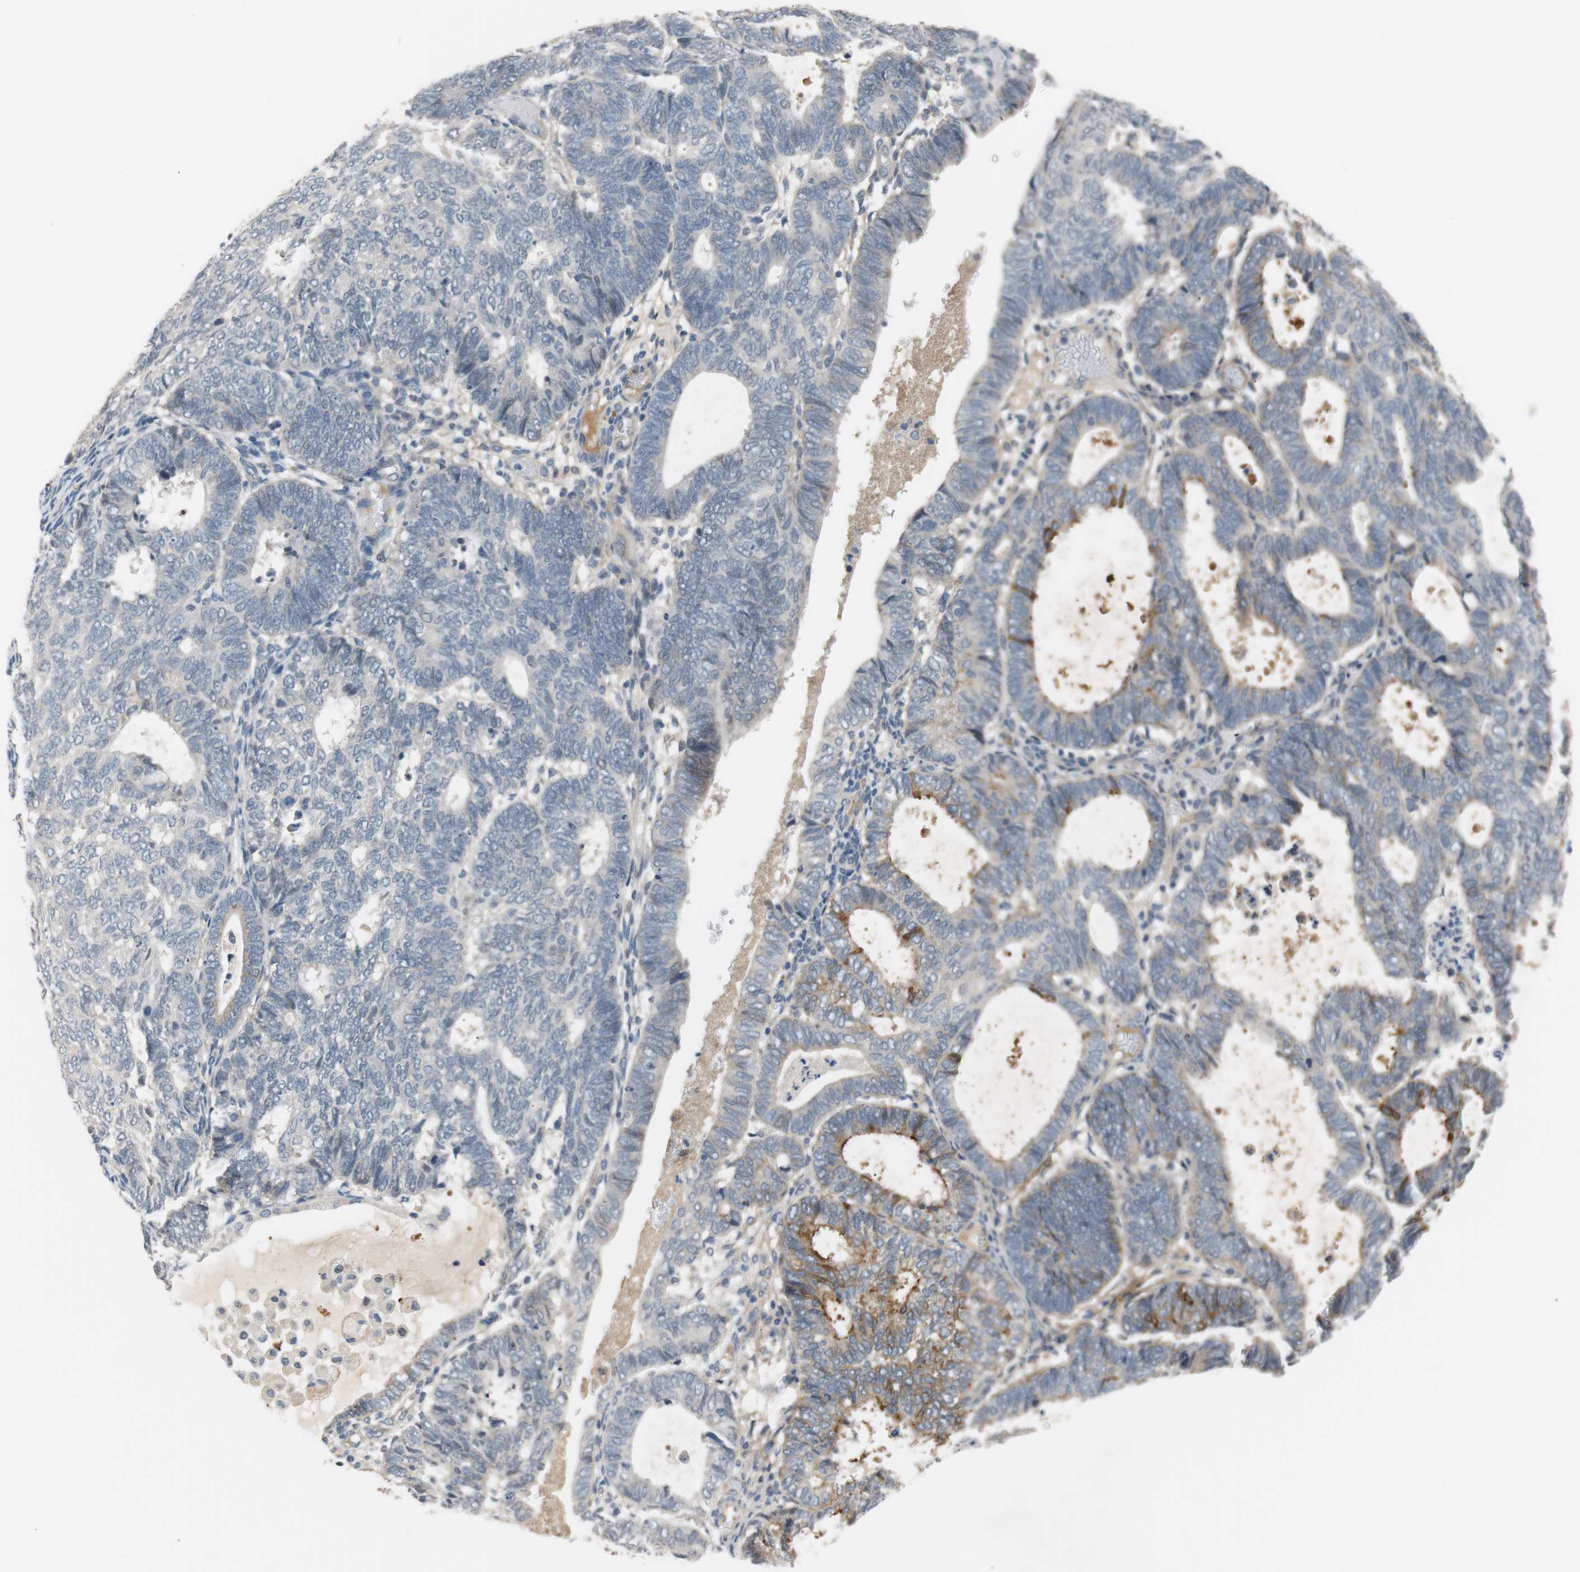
{"staining": {"intensity": "negative", "quantity": "none", "location": "none"}, "tissue": "endometrial cancer", "cell_type": "Tumor cells", "image_type": "cancer", "snomed": [{"axis": "morphology", "description": "Adenocarcinoma, NOS"}, {"axis": "topography", "description": "Uterus"}], "caption": "Immunohistochemistry histopathology image of human endometrial adenocarcinoma stained for a protein (brown), which reveals no positivity in tumor cells. (DAB (3,3'-diaminobenzidine) immunohistochemistry with hematoxylin counter stain).", "gene": "COL12A1", "patient": {"sex": "female", "age": 60}}